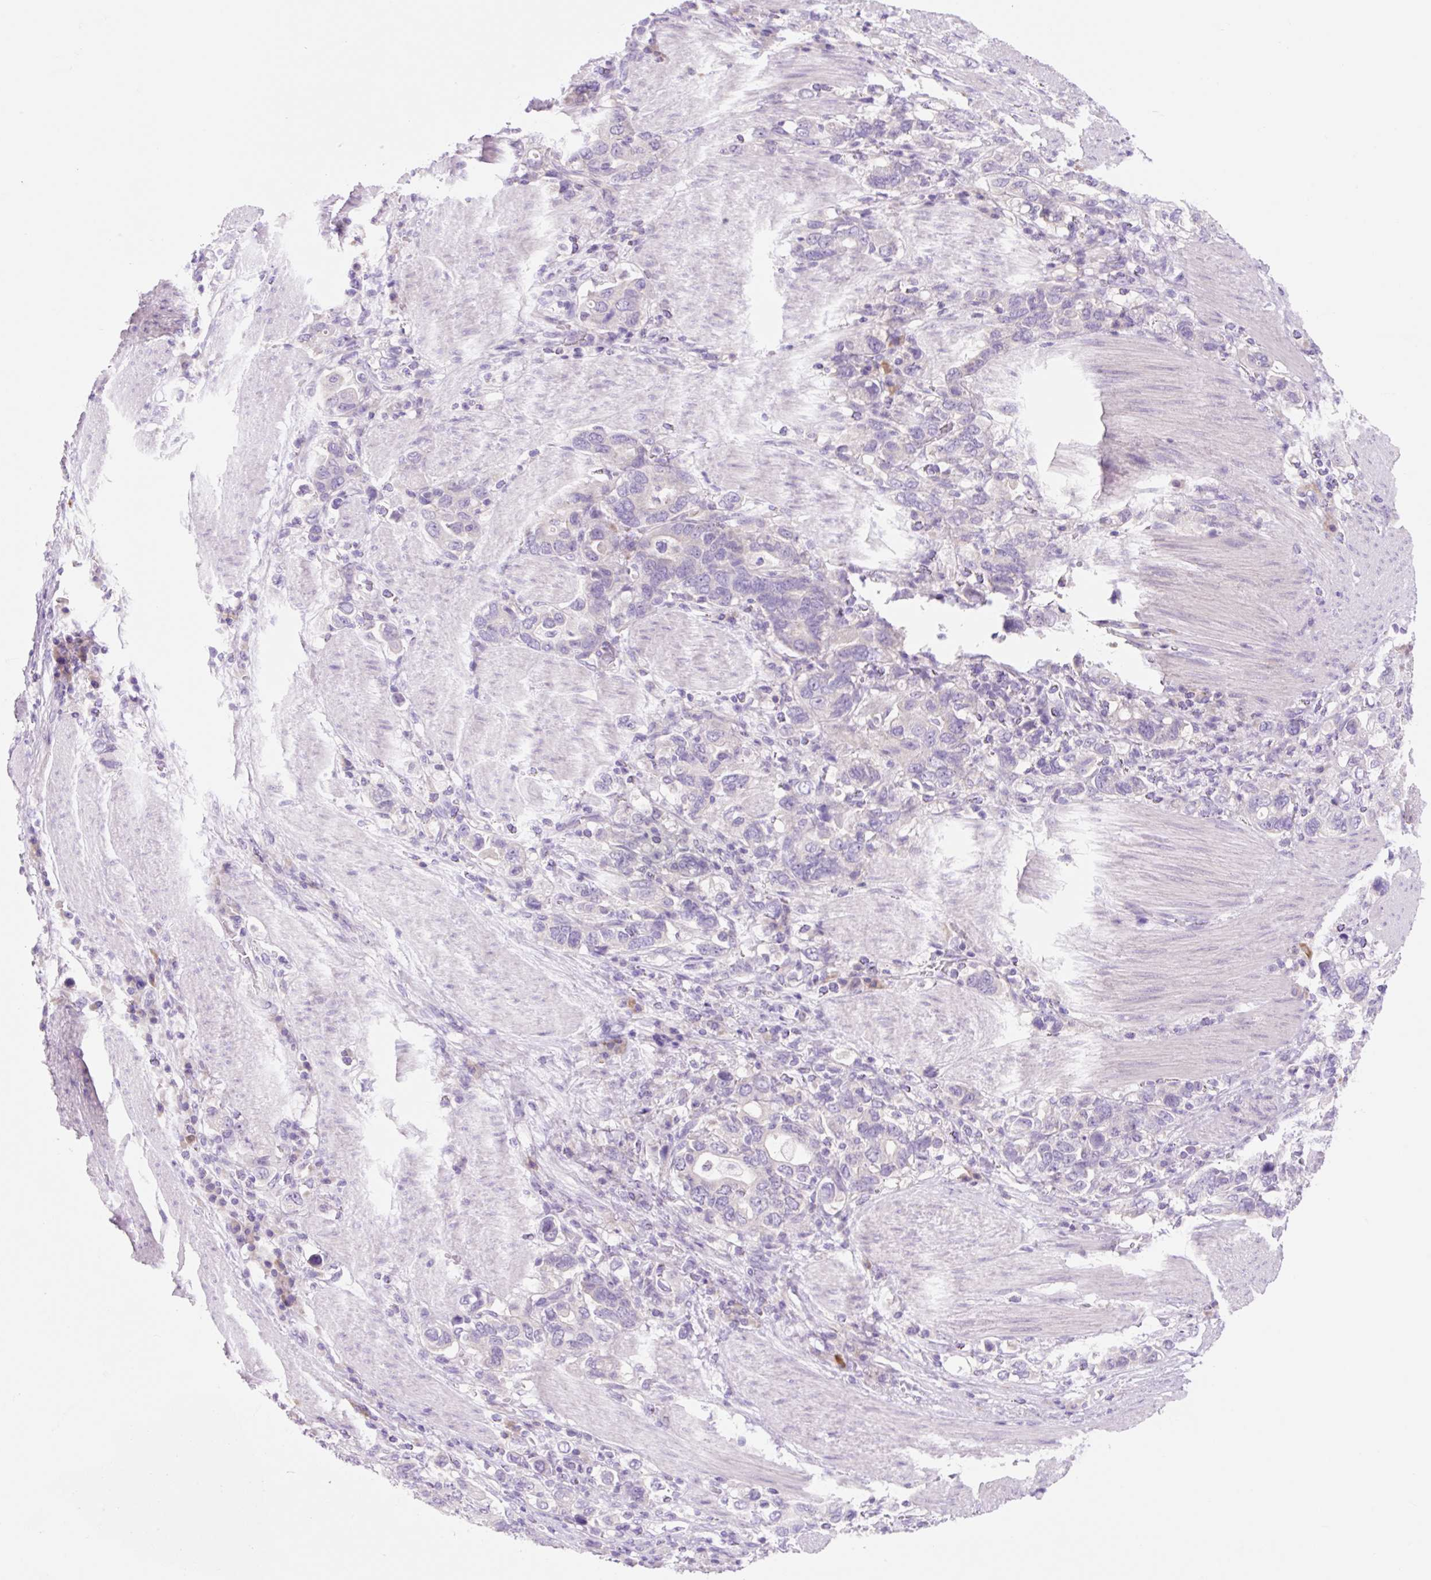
{"staining": {"intensity": "negative", "quantity": "none", "location": "none"}, "tissue": "stomach cancer", "cell_type": "Tumor cells", "image_type": "cancer", "snomed": [{"axis": "morphology", "description": "Adenocarcinoma, NOS"}, {"axis": "topography", "description": "Stomach, upper"}, {"axis": "topography", "description": "Stomach"}], "caption": "Photomicrograph shows no protein staining in tumor cells of stomach cancer (adenocarcinoma) tissue. (Brightfield microscopy of DAB immunohistochemistry at high magnification).", "gene": "CELF6", "patient": {"sex": "male", "age": 62}}